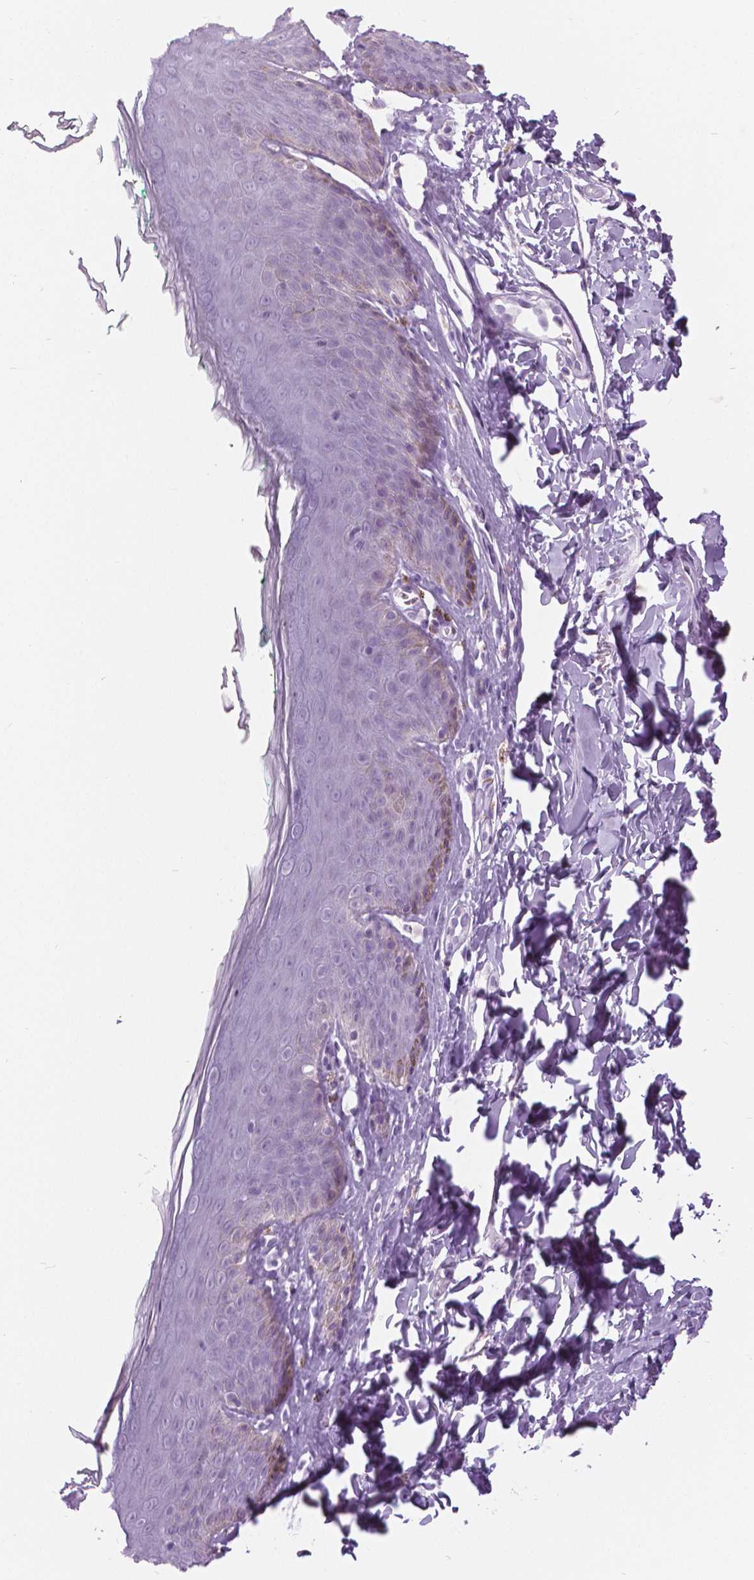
{"staining": {"intensity": "moderate", "quantity": "<25%", "location": "cytoplasmic/membranous"}, "tissue": "skin", "cell_type": "Epidermal cells", "image_type": "normal", "snomed": [{"axis": "morphology", "description": "Normal tissue, NOS"}, {"axis": "topography", "description": "Vulva"}, {"axis": "topography", "description": "Peripheral nerve tissue"}], "caption": "Protein expression analysis of unremarkable human skin reveals moderate cytoplasmic/membranous expression in approximately <25% of epidermal cells. Ihc stains the protein of interest in brown and the nuclei are stained blue.", "gene": "SFTPD", "patient": {"sex": "female", "age": 66}}